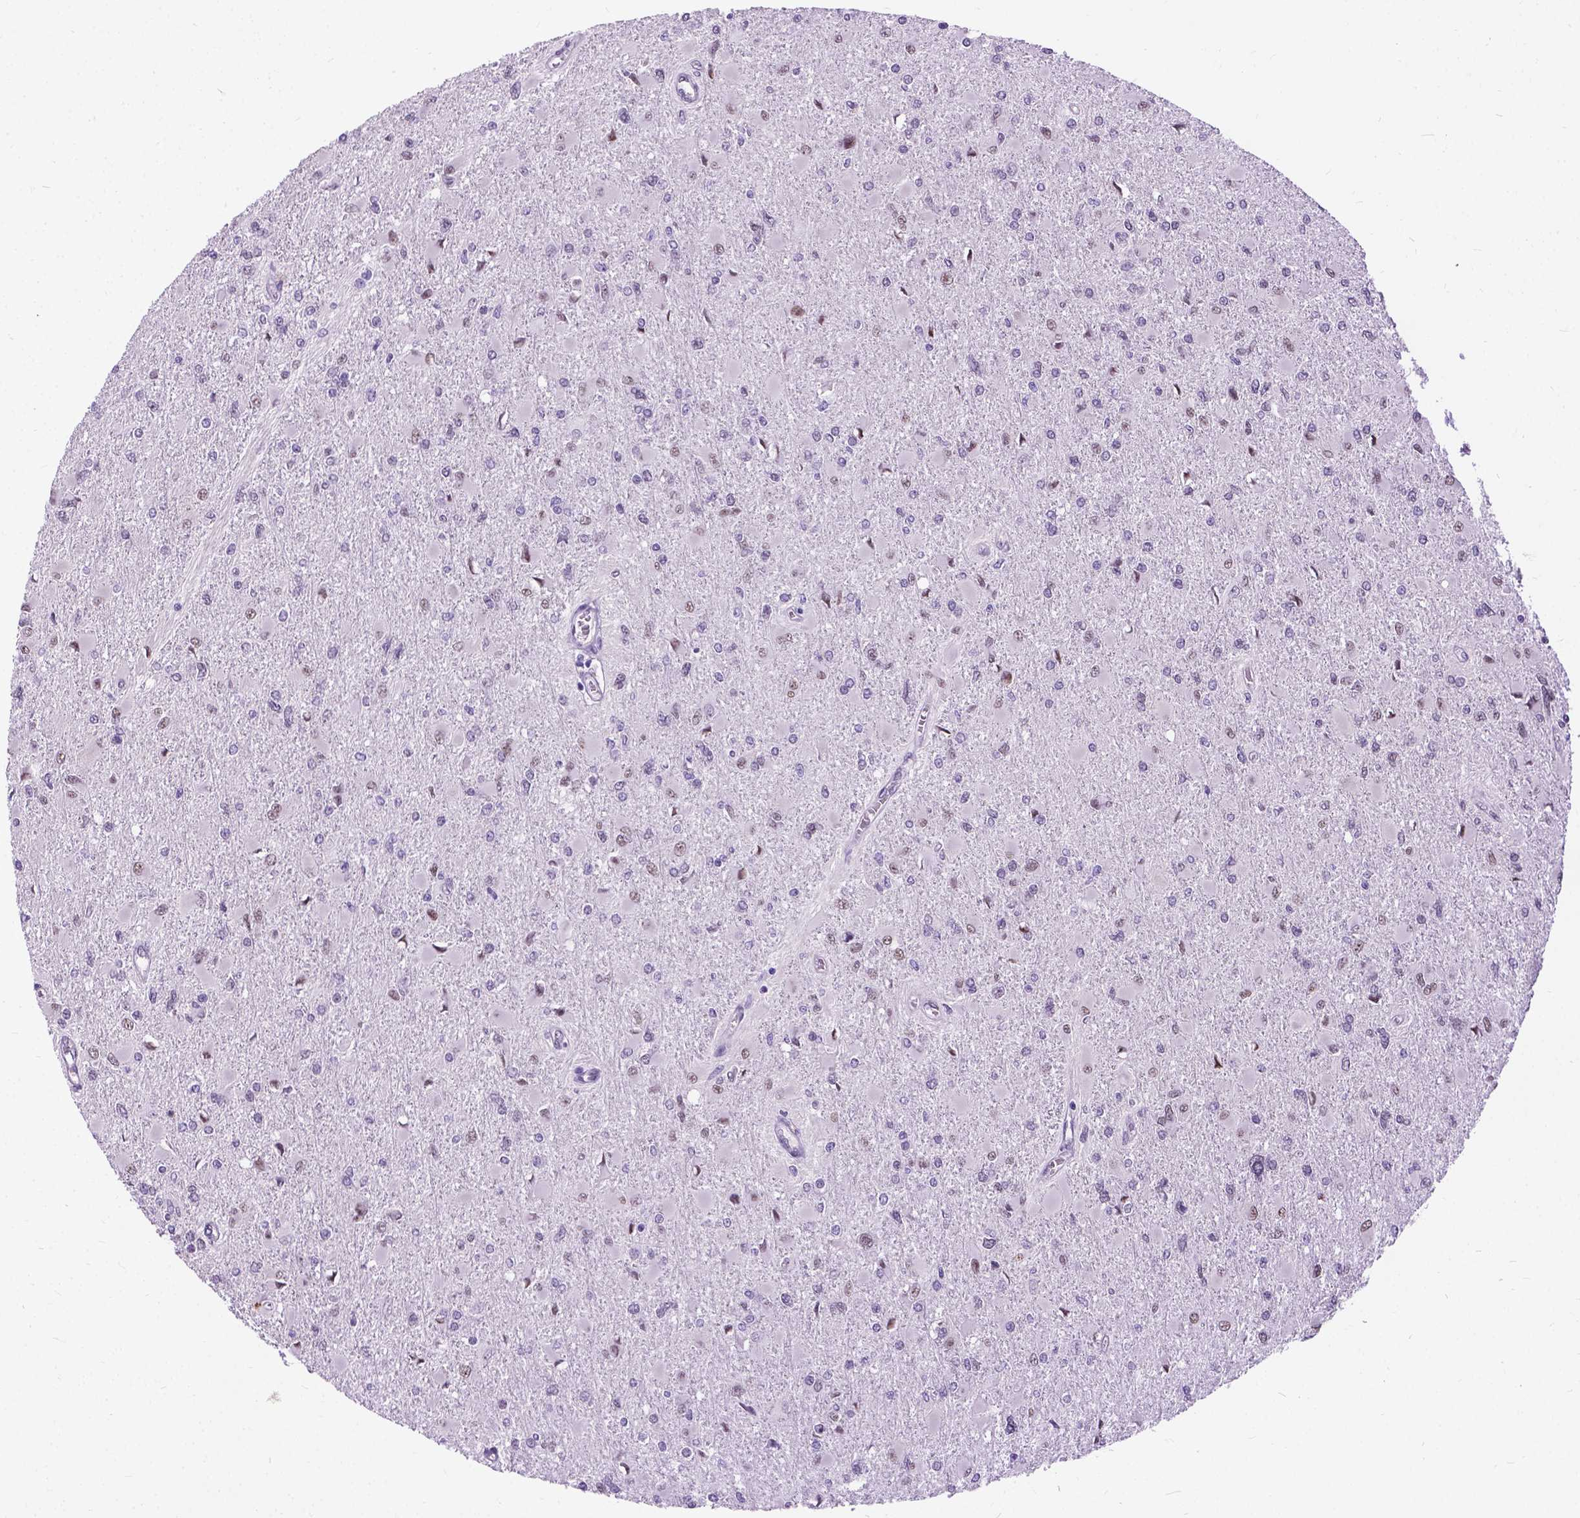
{"staining": {"intensity": "weak", "quantity": "<25%", "location": "nuclear"}, "tissue": "glioma", "cell_type": "Tumor cells", "image_type": "cancer", "snomed": [{"axis": "morphology", "description": "Glioma, malignant, High grade"}, {"axis": "topography", "description": "Cerebral cortex"}], "caption": "A high-resolution image shows immunohistochemistry staining of malignant glioma (high-grade), which demonstrates no significant positivity in tumor cells.", "gene": "PROB1", "patient": {"sex": "female", "age": 36}}